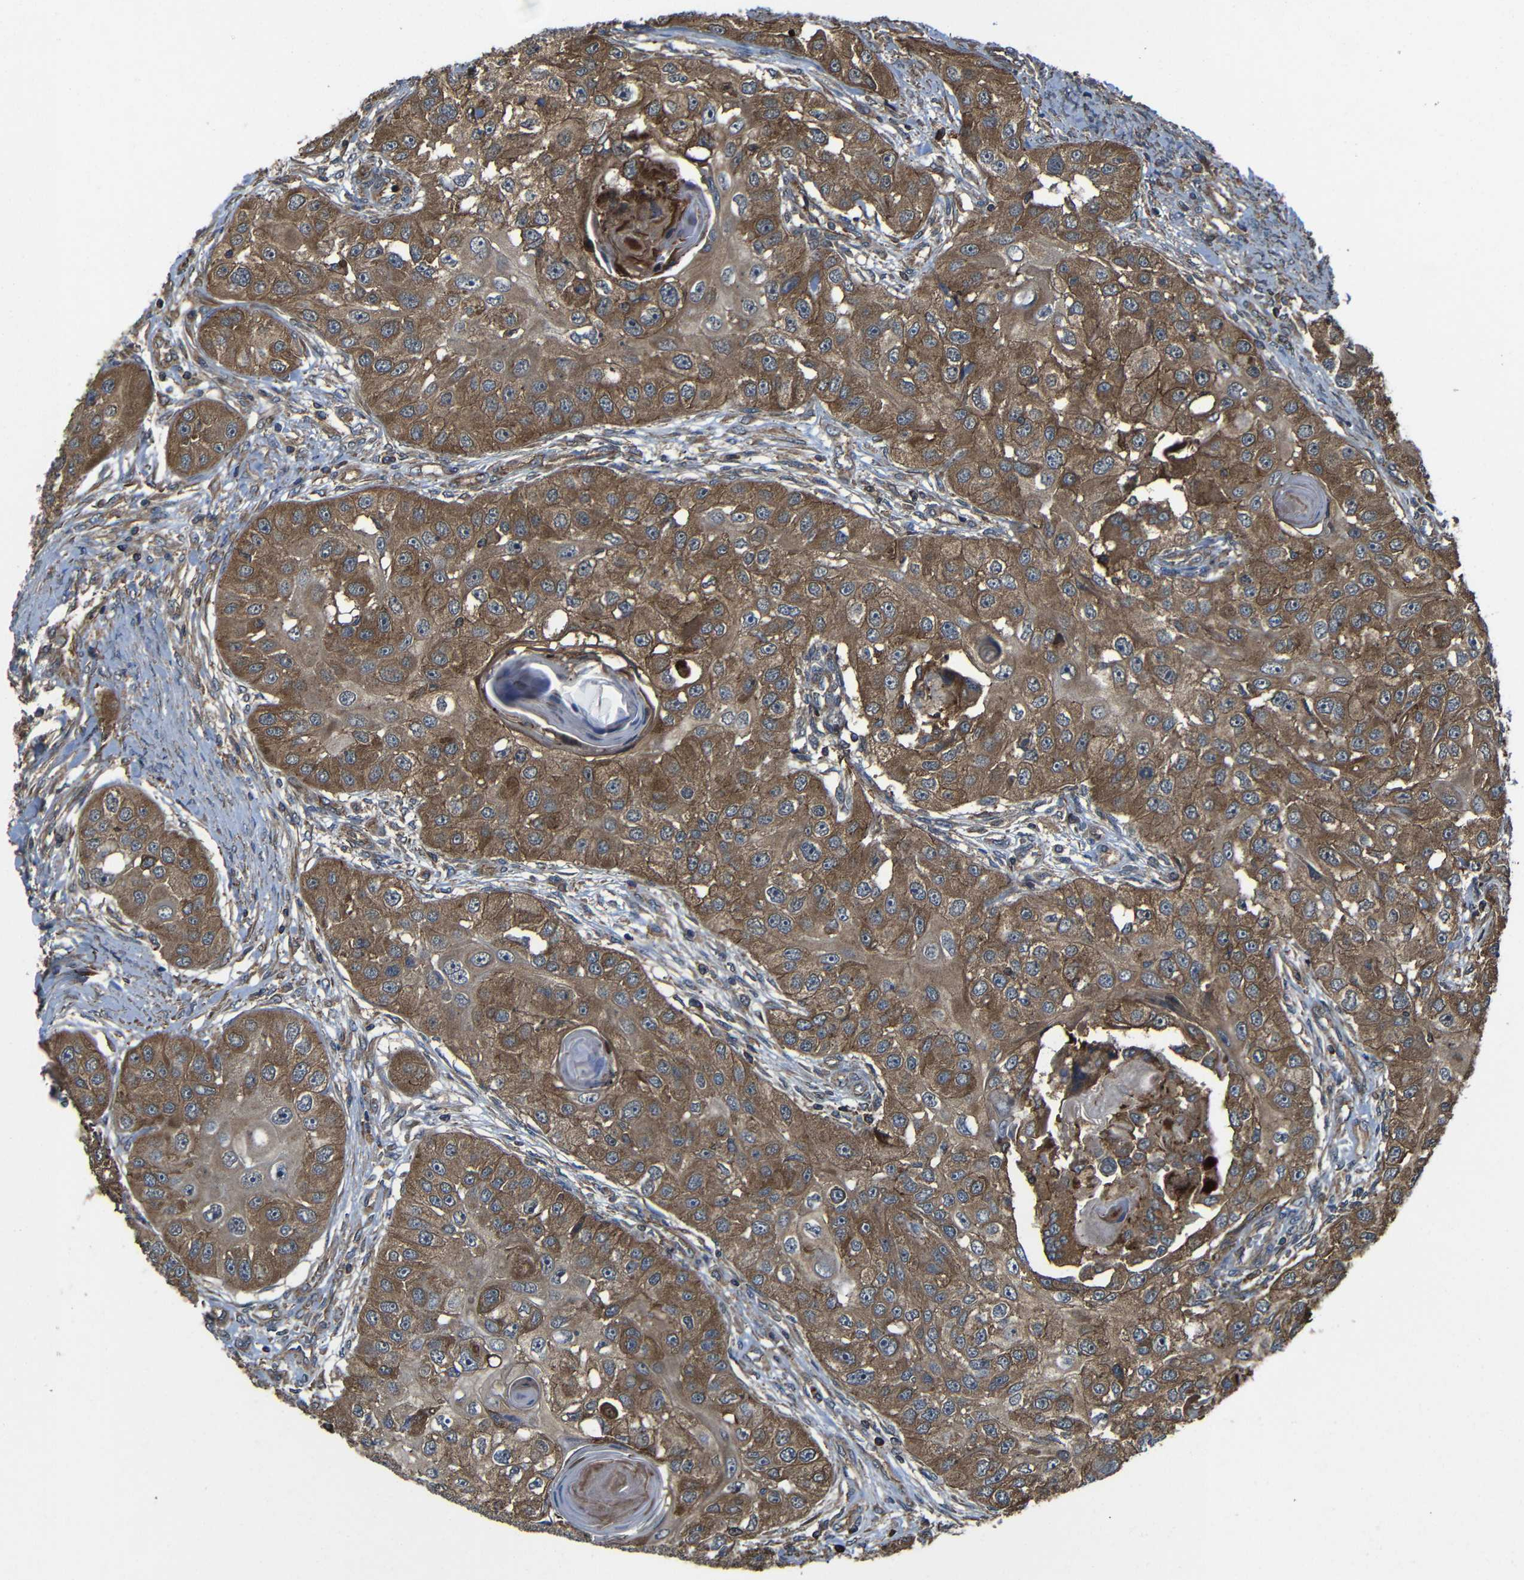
{"staining": {"intensity": "moderate", "quantity": ">75%", "location": "cytoplasmic/membranous"}, "tissue": "head and neck cancer", "cell_type": "Tumor cells", "image_type": "cancer", "snomed": [{"axis": "morphology", "description": "Normal tissue, NOS"}, {"axis": "morphology", "description": "Squamous cell carcinoma, NOS"}, {"axis": "topography", "description": "Skeletal muscle"}, {"axis": "topography", "description": "Head-Neck"}], "caption": "A brown stain shows moderate cytoplasmic/membranous positivity of a protein in head and neck cancer (squamous cell carcinoma) tumor cells. The staining was performed using DAB, with brown indicating positive protein expression. Nuclei are stained blue with hematoxylin.", "gene": "PTCH1", "patient": {"sex": "male", "age": 51}}